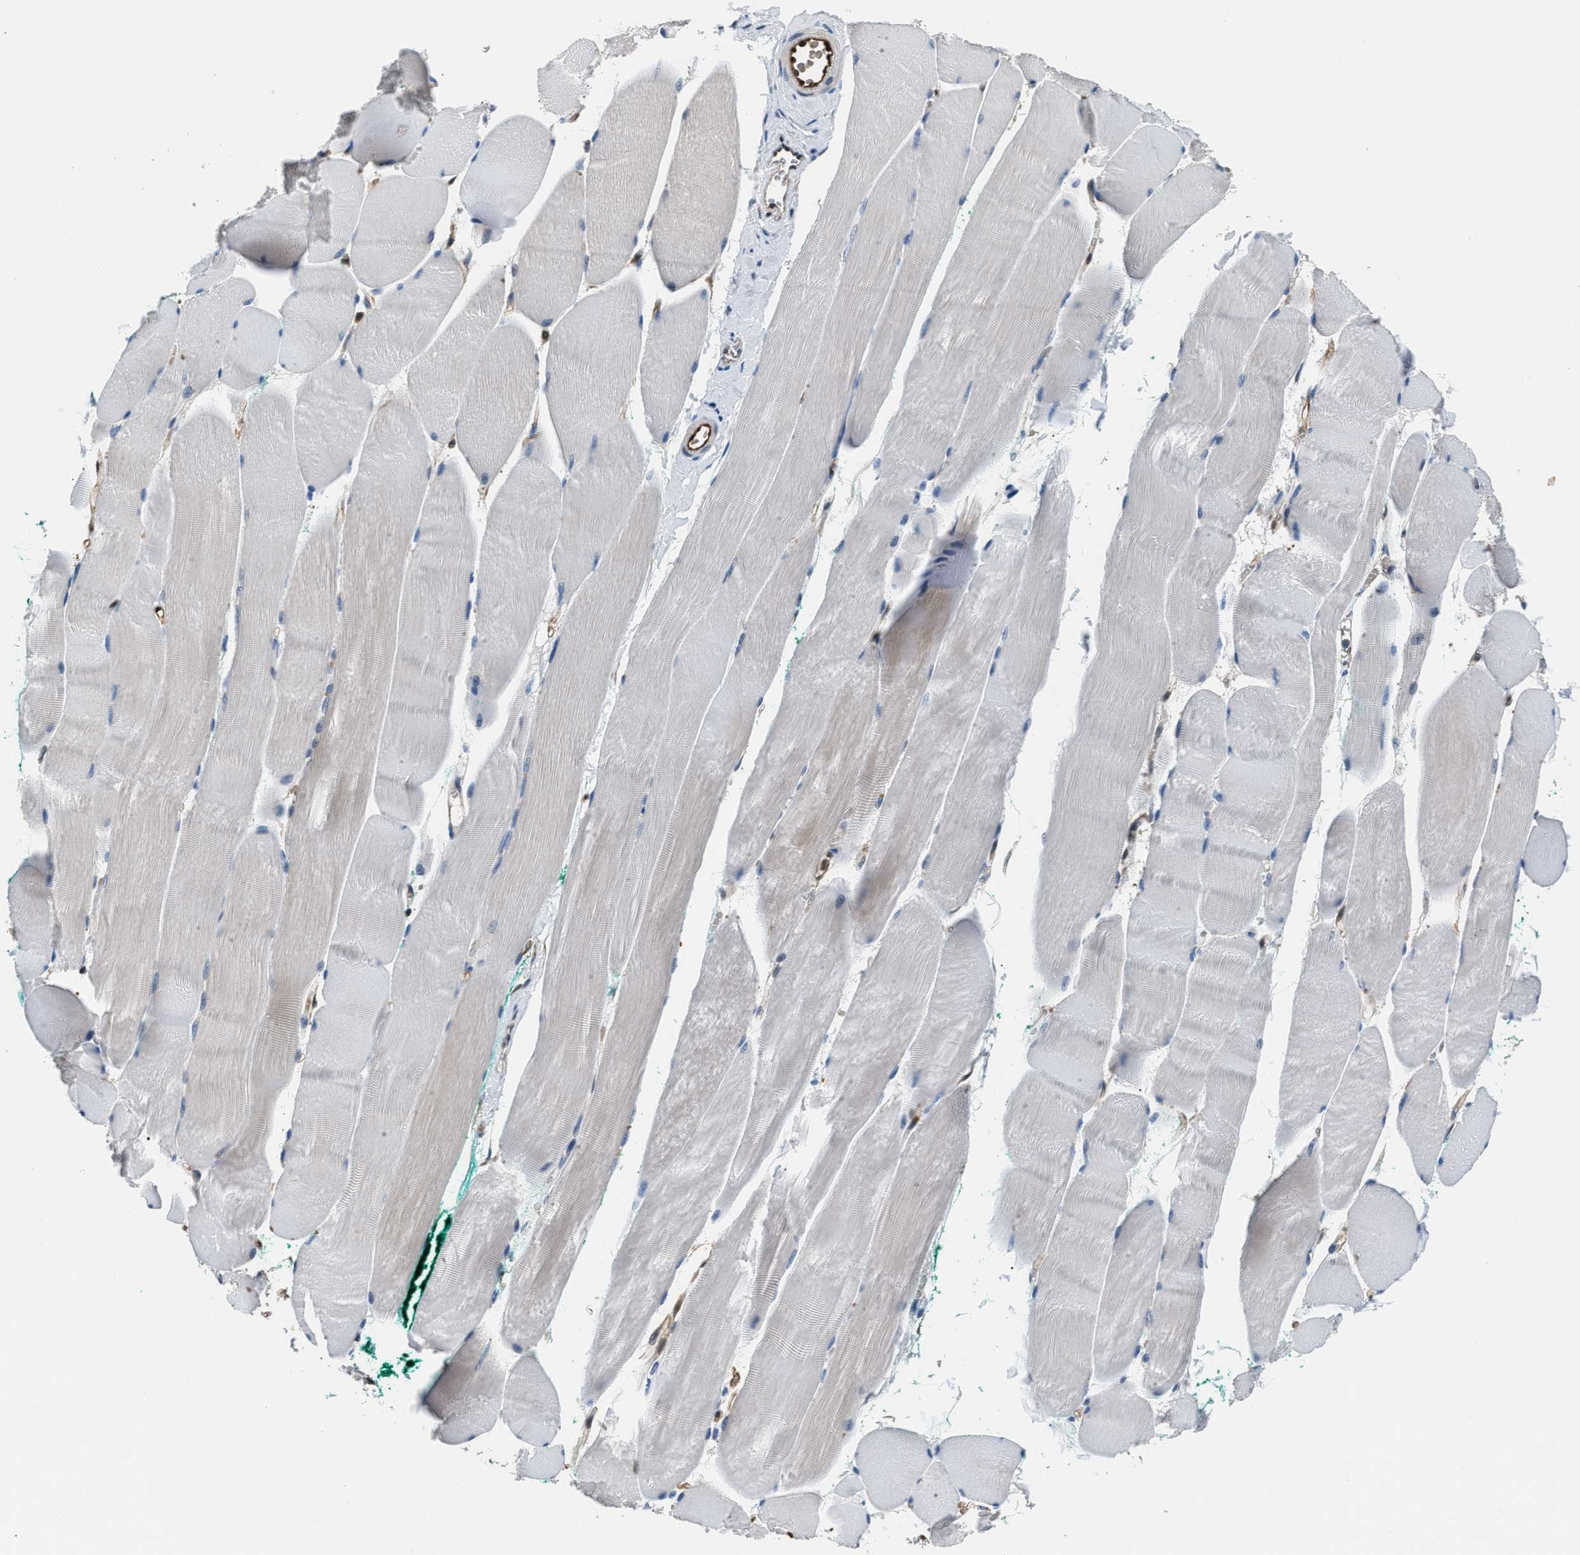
{"staining": {"intensity": "negative", "quantity": "none", "location": "none"}, "tissue": "skeletal muscle", "cell_type": "Myocytes", "image_type": "normal", "snomed": [{"axis": "morphology", "description": "Normal tissue, NOS"}, {"axis": "morphology", "description": "Squamous cell carcinoma, NOS"}, {"axis": "topography", "description": "Skeletal muscle"}], "caption": "Myocytes show no significant protein positivity in normal skeletal muscle. (DAB immunohistochemistry visualized using brightfield microscopy, high magnification).", "gene": "PPA1", "patient": {"sex": "male", "age": 51}}